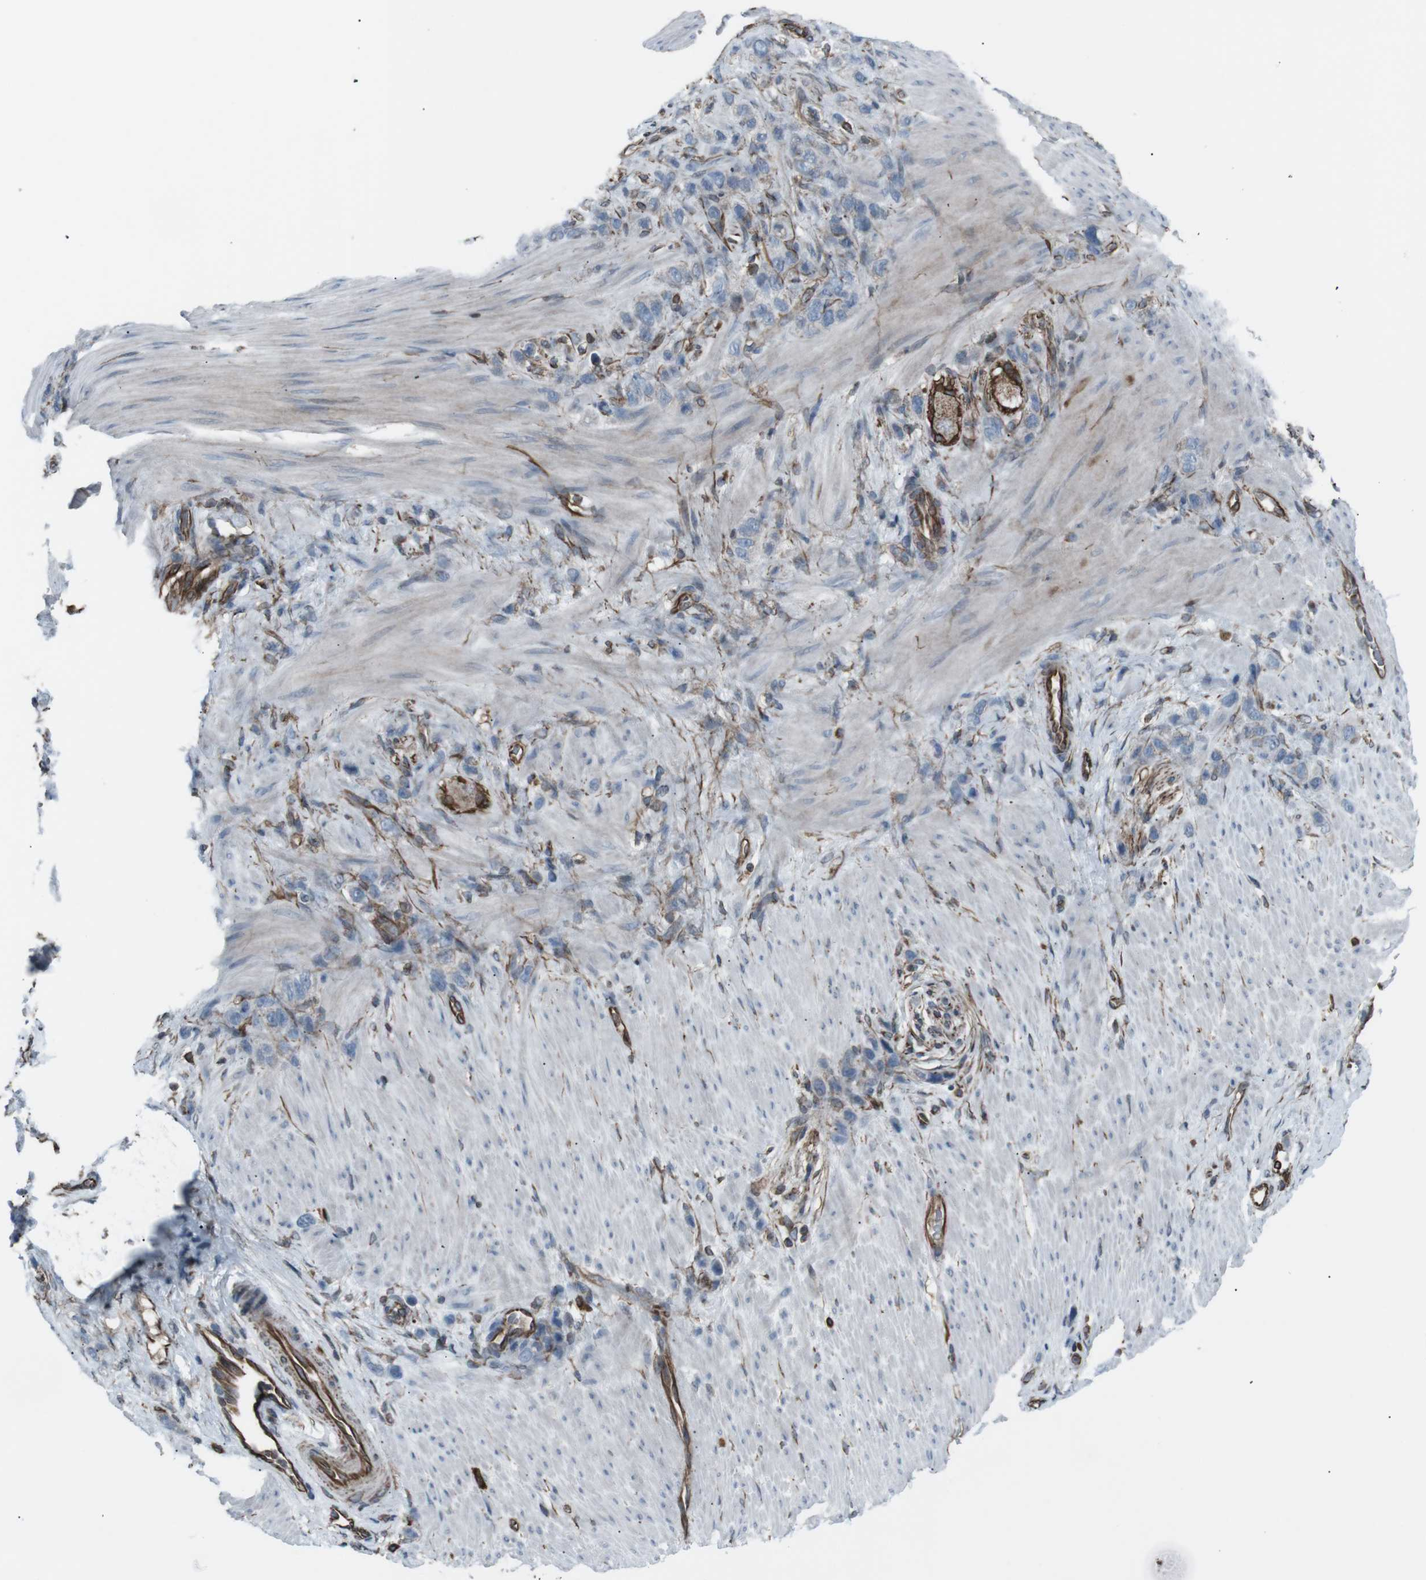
{"staining": {"intensity": "negative", "quantity": "none", "location": "none"}, "tissue": "stomach cancer", "cell_type": "Tumor cells", "image_type": "cancer", "snomed": [{"axis": "morphology", "description": "Adenocarcinoma, NOS"}, {"axis": "morphology", "description": "Adenocarcinoma, High grade"}, {"axis": "topography", "description": "Stomach, upper"}, {"axis": "topography", "description": "Stomach, lower"}], "caption": "An IHC micrograph of stomach cancer (adenocarcinoma) is shown. There is no staining in tumor cells of stomach cancer (adenocarcinoma).", "gene": "TMEM141", "patient": {"sex": "female", "age": 65}}